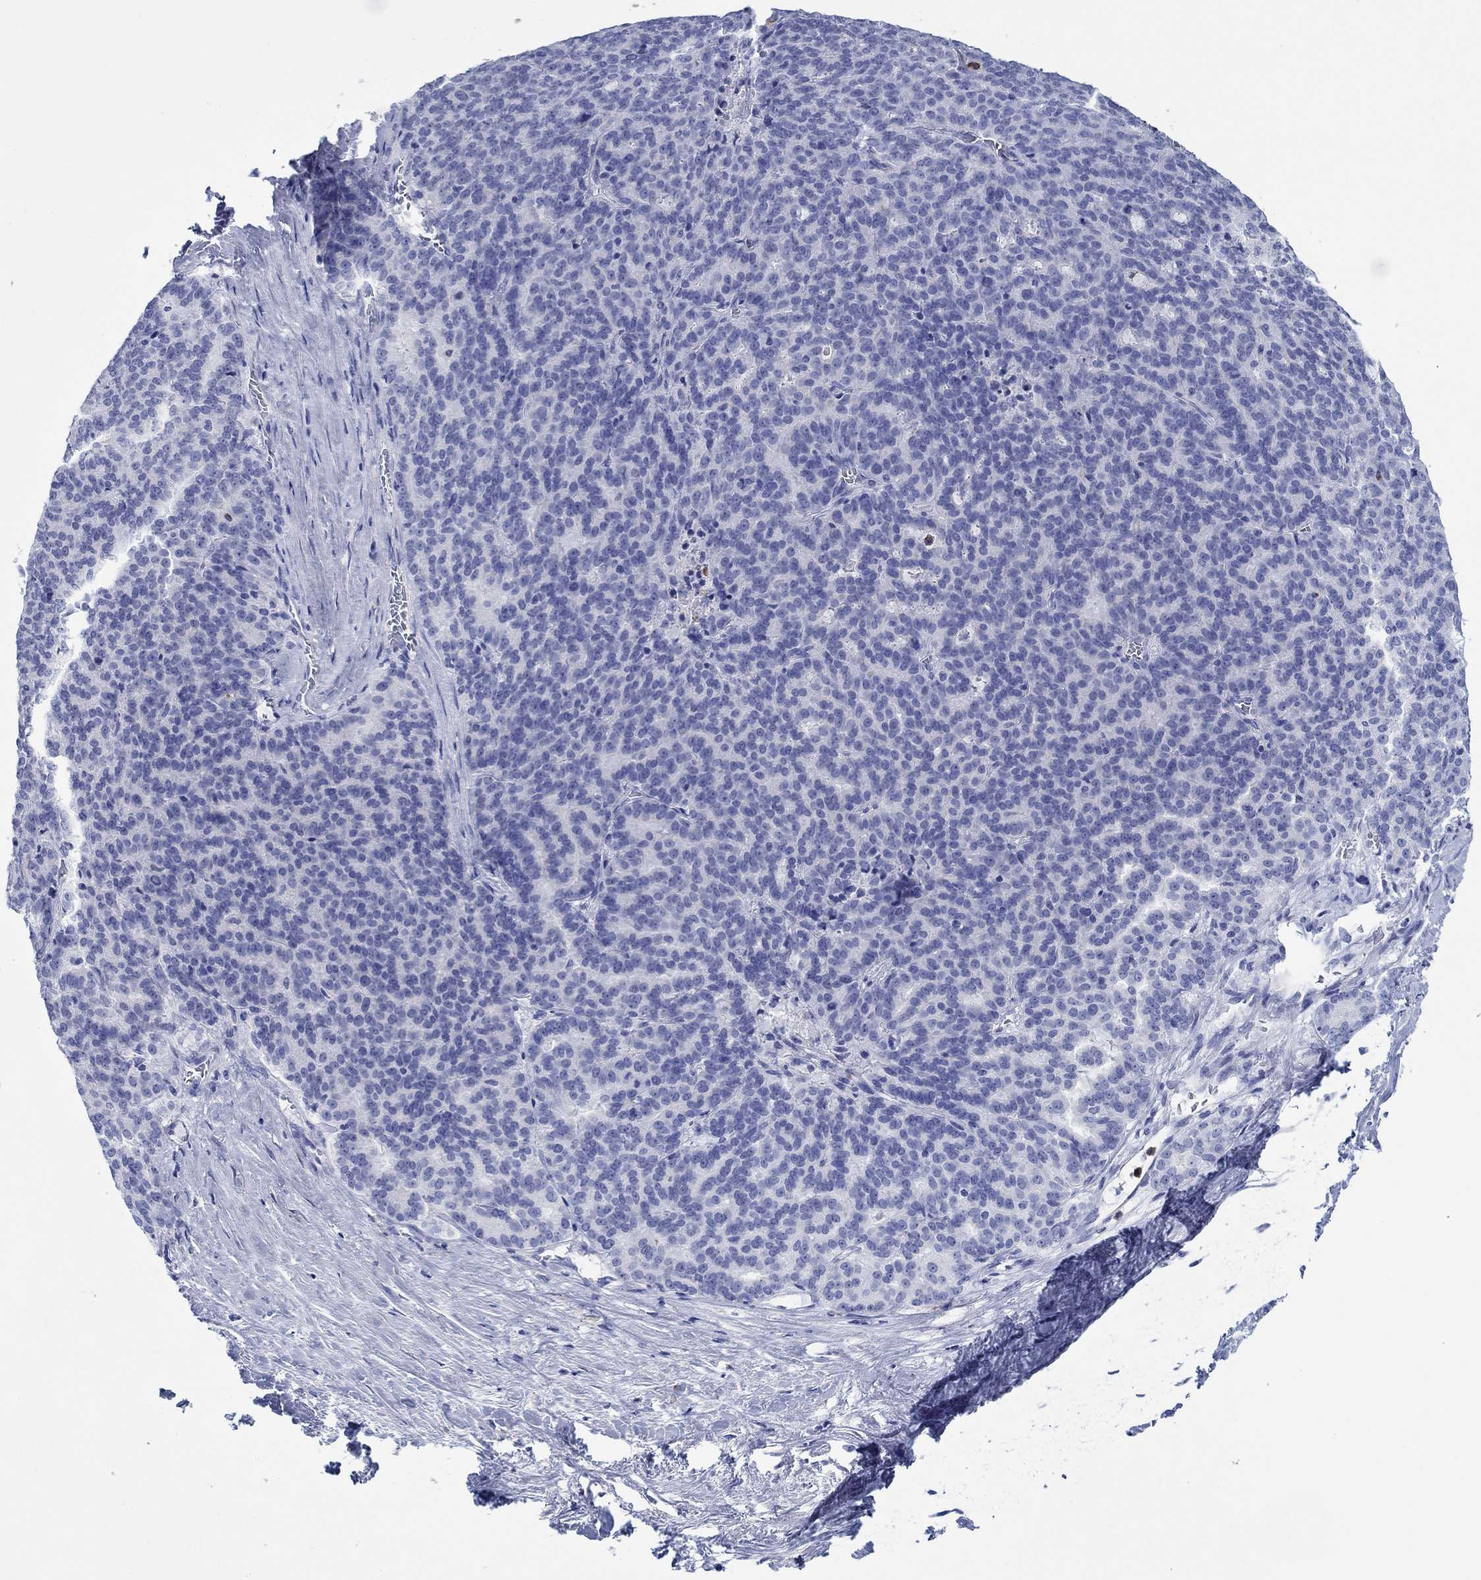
{"staining": {"intensity": "negative", "quantity": "none", "location": "none"}, "tissue": "liver cancer", "cell_type": "Tumor cells", "image_type": "cancer", "snomed": [{"axis": "morphology", "description": "Cholangiocarcinoma"}, {"axis": "topography", "description": "Liver"}], "caption": "Tumor cells are negative for protein expression in human cholangiocarcinoma (liver).", "gene": "EPX", "patient": {"sex": "female", "age": 47}}